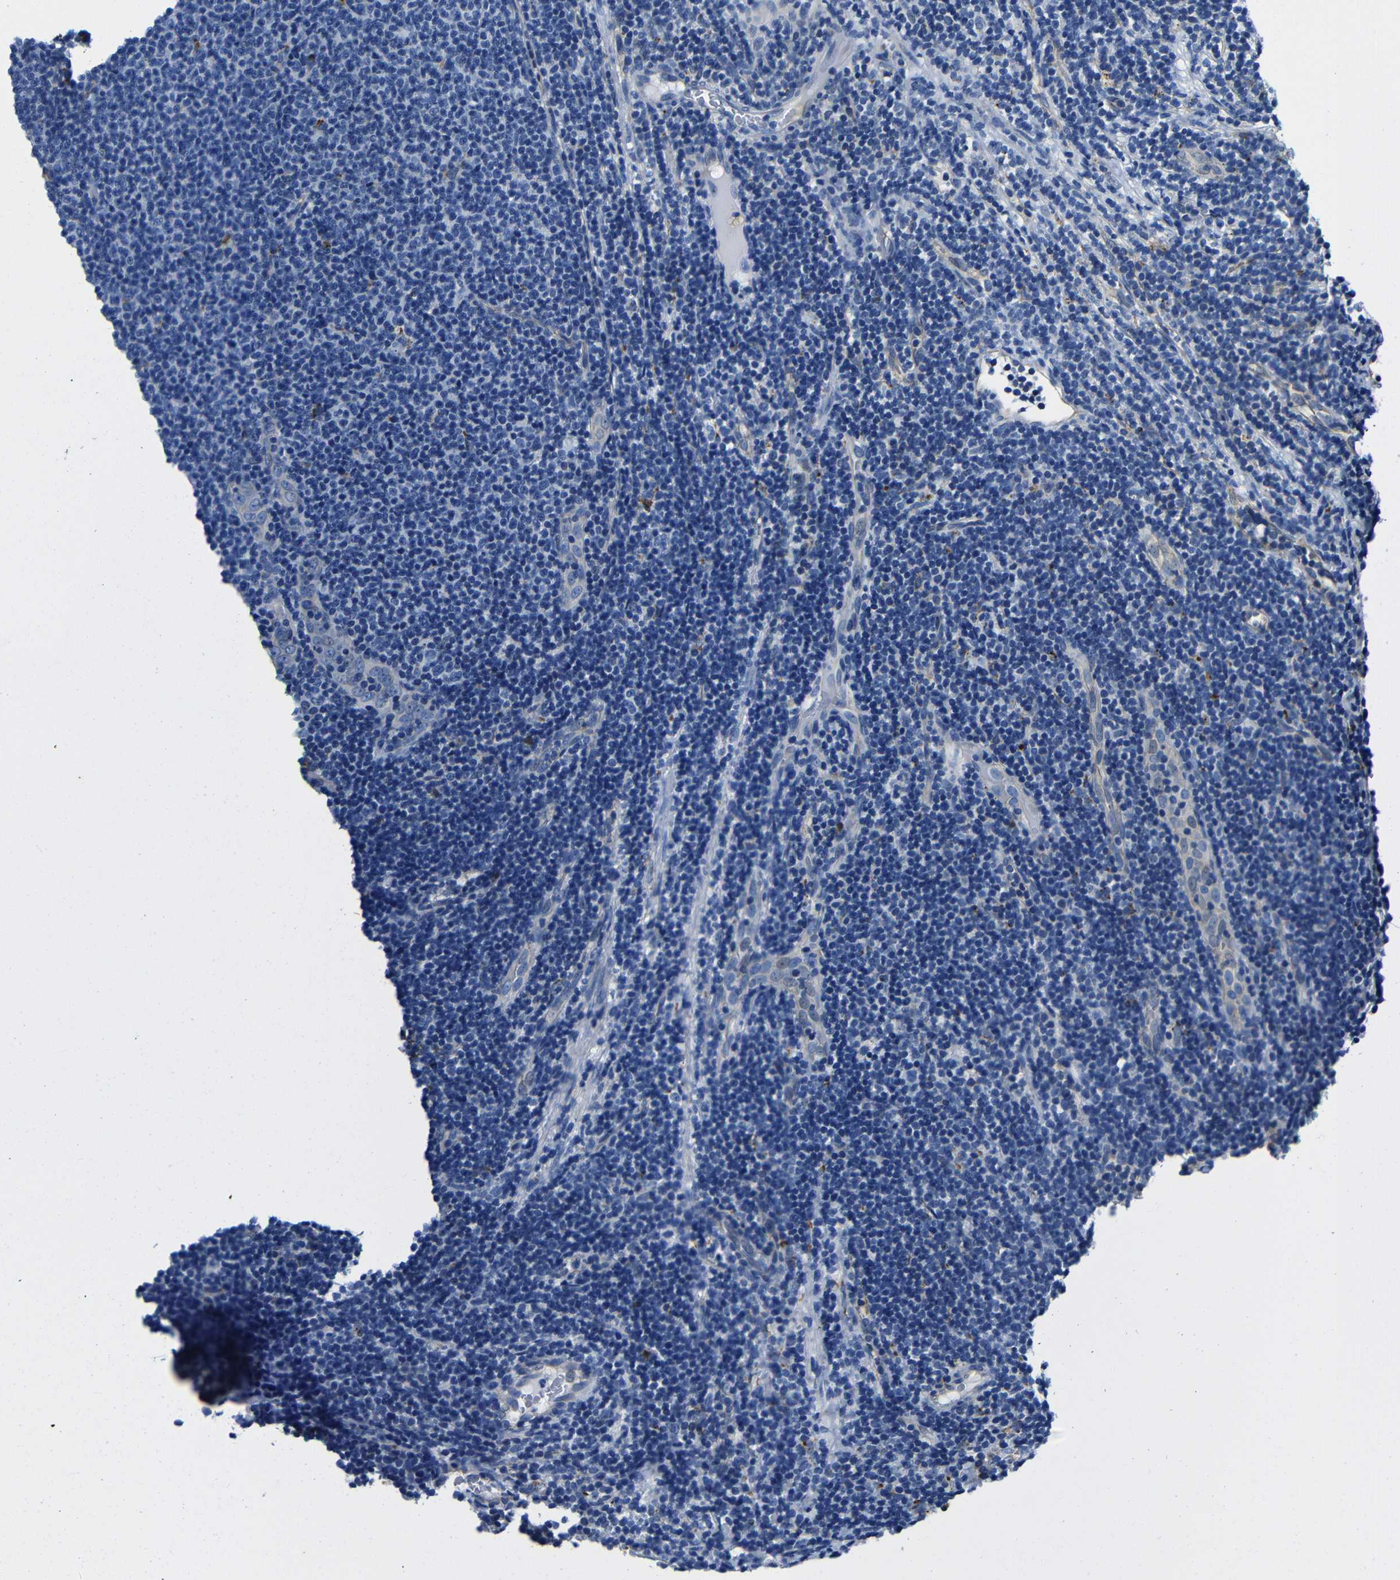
{"staining": {"intensity": "negative", "quantity": "none", "location": "none"}, "tissue": "lymphoma", "cell_type": "Tumor cells", "image_type": "cancer", "snomed": [{"axis": "morphology", "description": "Malignant lymphoma, non-Hodgkin's type, Low grade"}, {"axis": "topography", "description": "Lymph node"}], "caption": "The histopathology image displays no staining of tumor cells in lymphoma.", "gene": "GIMAP2", "patient": {"sex": "male", "age": 66}}